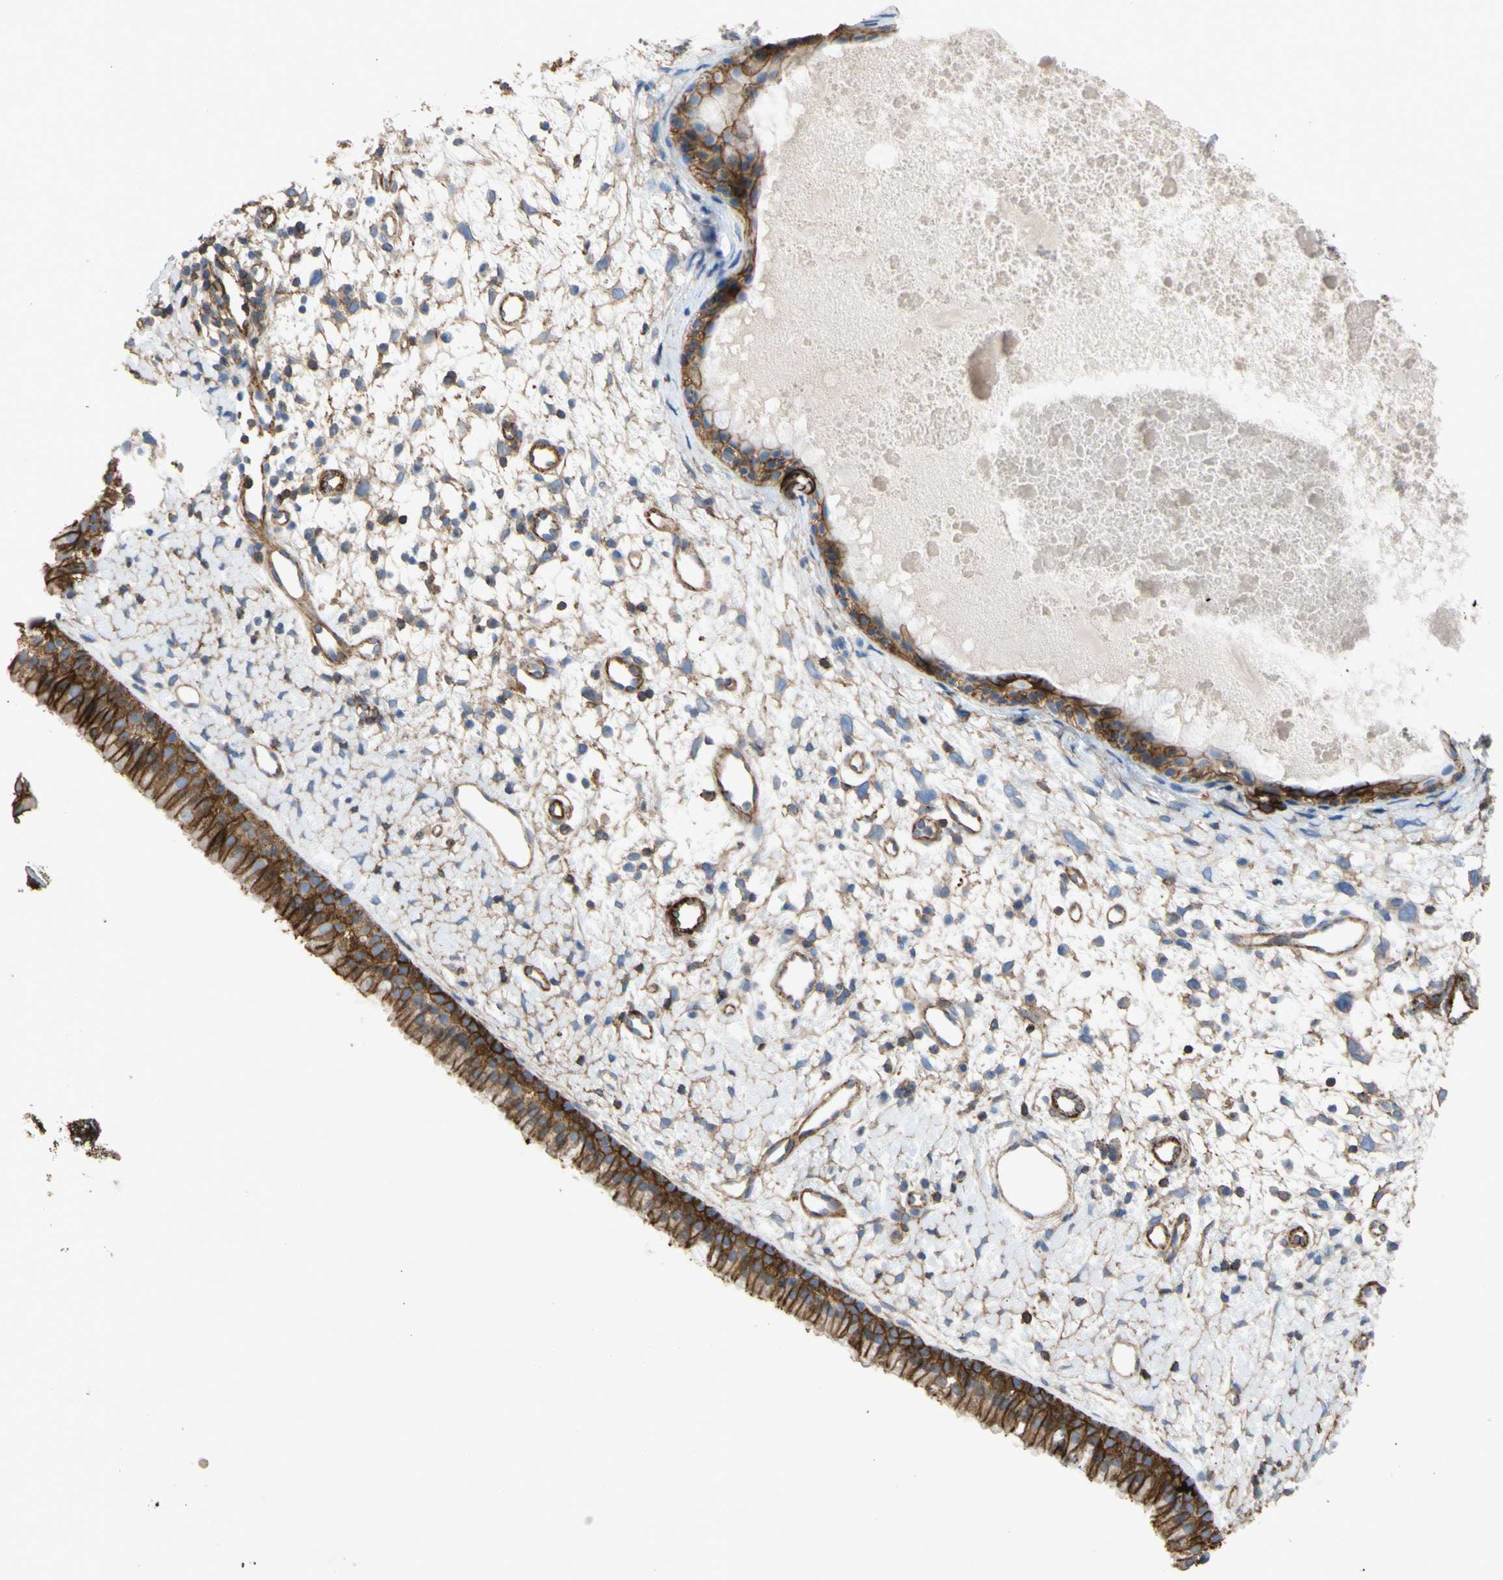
{"staining": {"intensity": "strong", "quantity": ">75%", "location": "cytoplasmic/membranous"}, "tissue": "nasopharynx", "cell_type": "Respiratory epithelial cells", "image_type": "normal", "snomed": [{"axis": "morphology", "description": "Normal tissue, NOS"}, {"axis": "topography", "description": "Nasopharynx"}], "caption": "Immunohistochemical staining of benign human nasopharynx exhibits >75% levels of strong cytoplasmic/membranous protein staining in approximately >75% of respiratory epithelial cells.", "gene": "ATP2A3", "patient": {"sex": "male", "age": 22}}